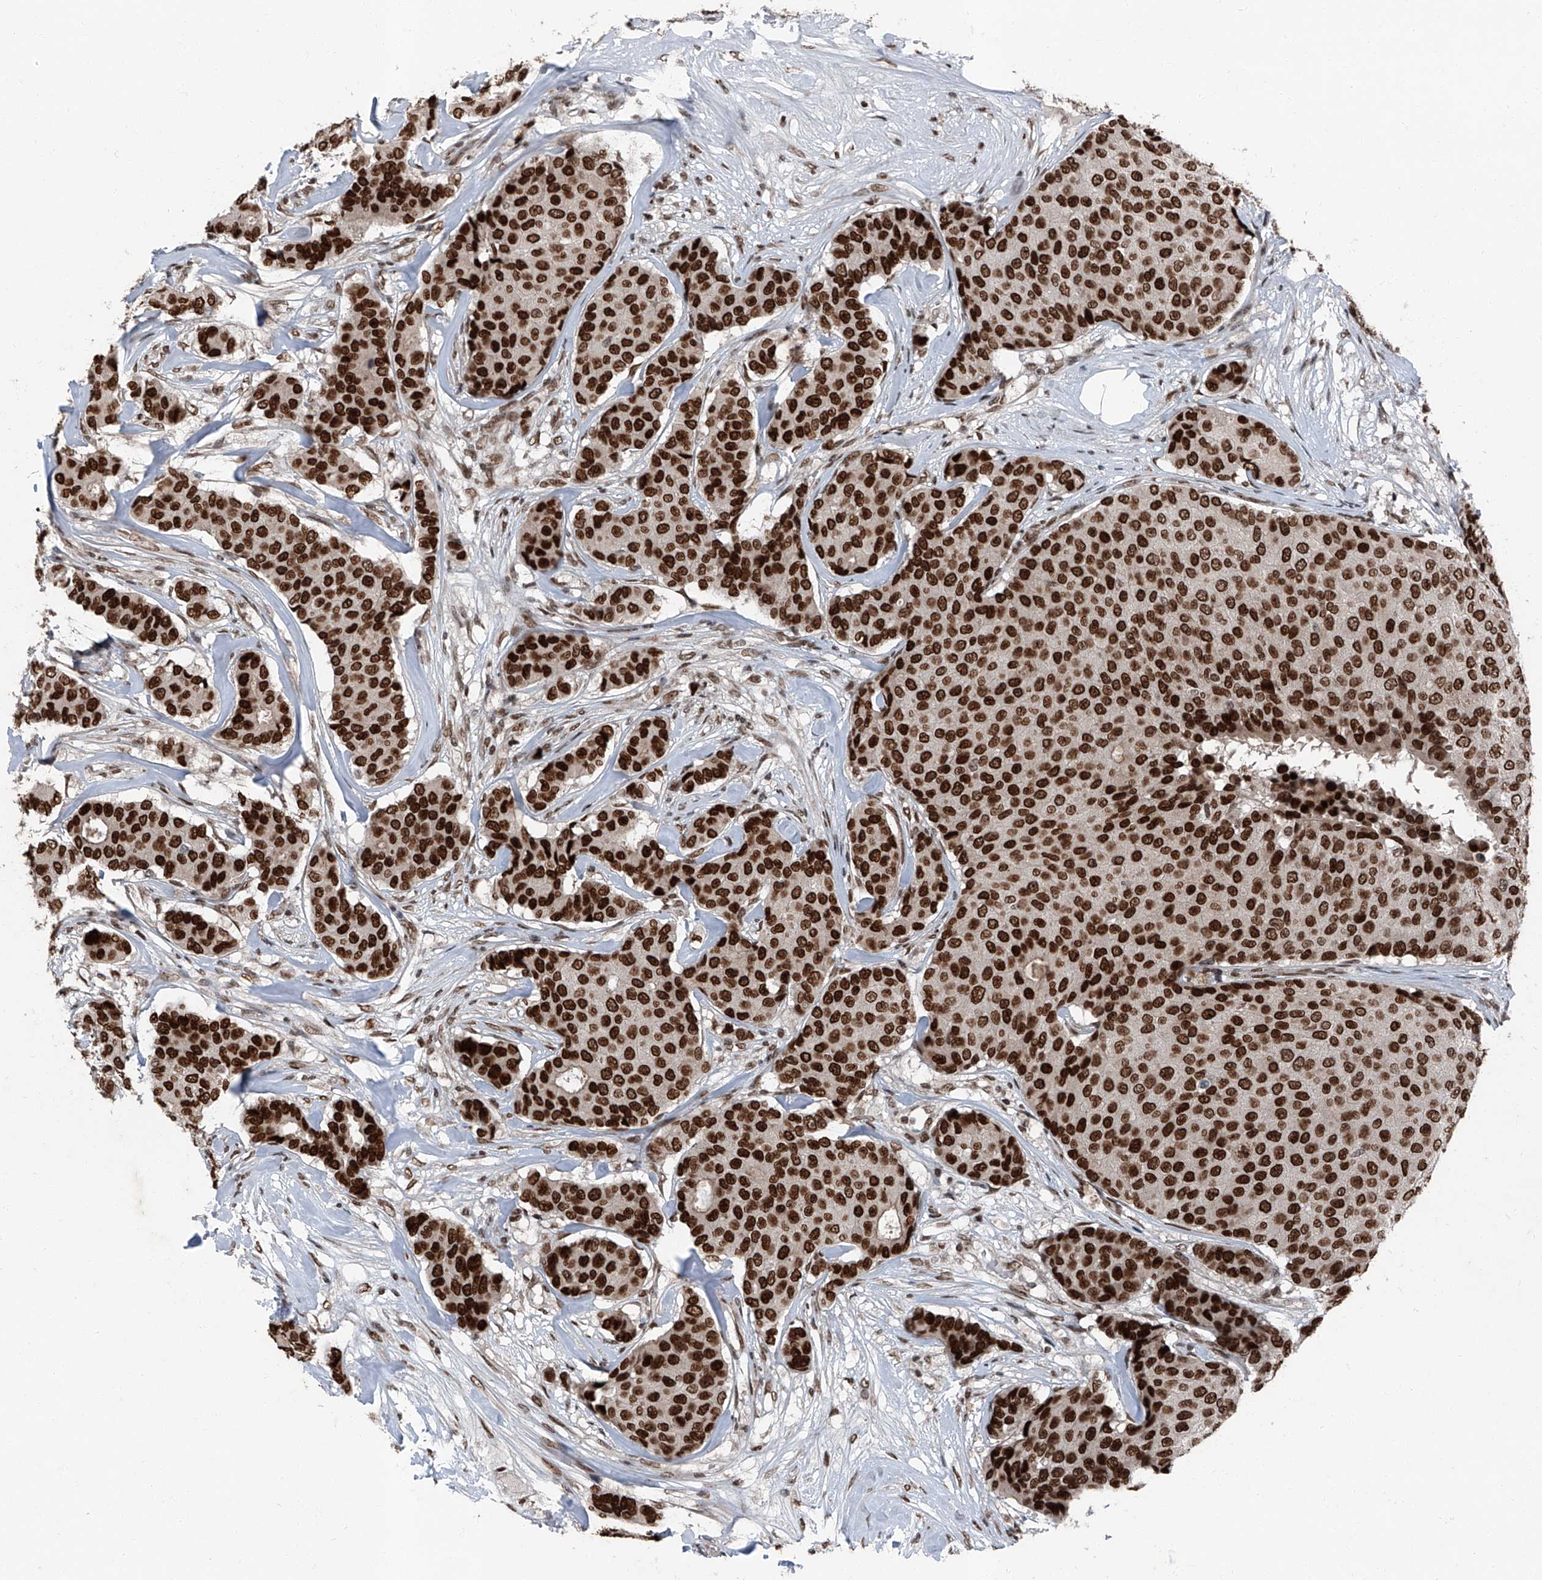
{"staining": {"intensity": "strong", "quantity": ">75%", "location": "nuclear"}, "tissue": "breast cancer", "cell_type": "Tumor cells", "image_type": "cancer", "snomed": [{"axis": "morphology", "description": "Duct carcinoma"}, {"axis": "topography", "description": "Breast"}], "caption": "Tumor cells display high levels of strong nuclear staining in approximately >75% of cells in human infiltrating ductal carcinoma (breast).", "gene": "BMI1", "patient": {"sex": "female", "age": 75}}